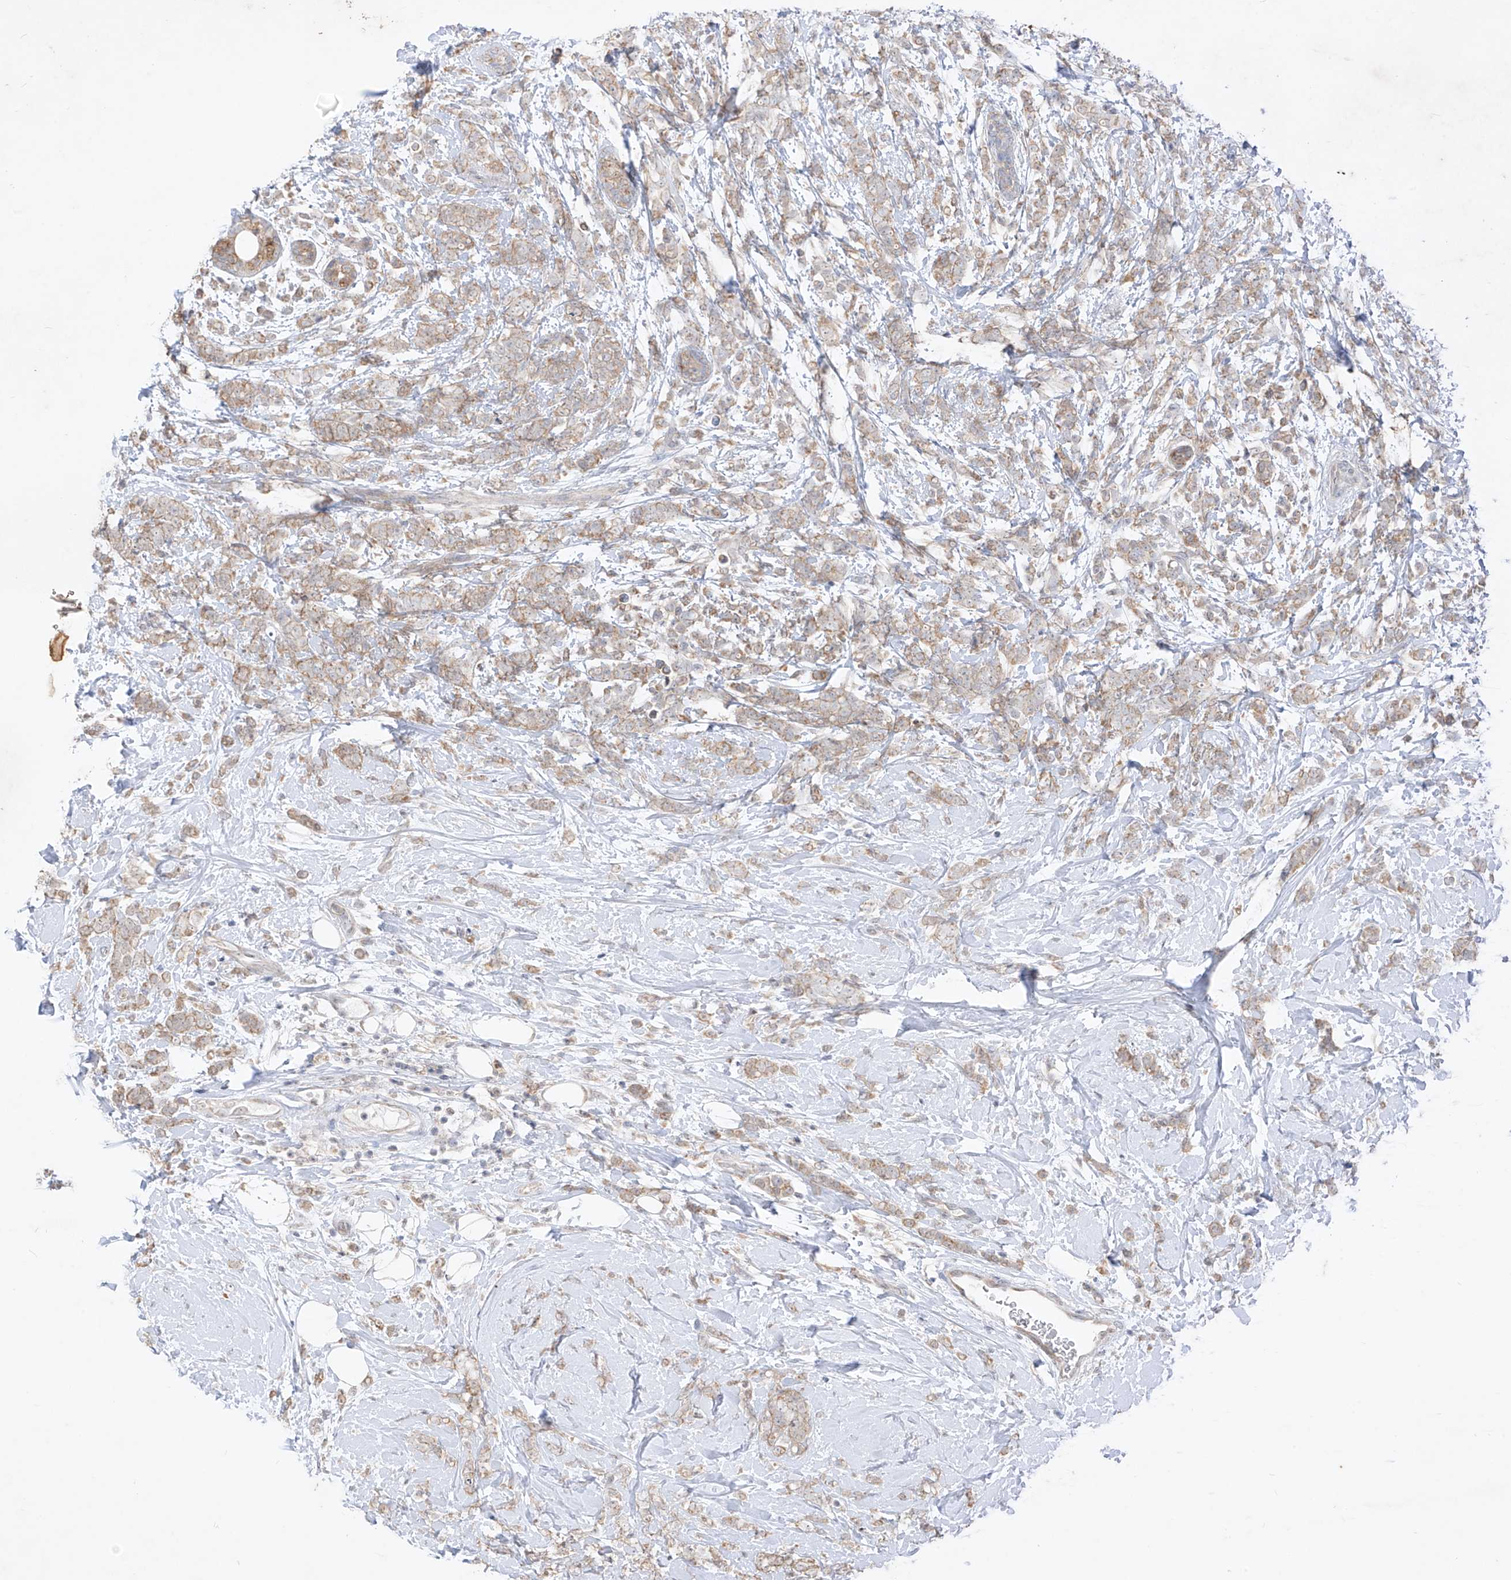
{"staining": {"intensity": "weak", "quantity": ">75%", "location": "cytoplasmic/membranous"}, "tissue": "breast cancer", "cell_type": "Tumor cells", "image_type": "cancer", "snomed": [{"axis": "morphology", "description": "Lobular carcinoma"}, {"axis": "topography", "description": "Breast"}], "caption": "The histopathology image displays a brown stain indicating the presence of a protein in the cytoplasmic/membranous of tumor cells in lobular carcinoma (breast).", "gene": "MTUS2", "patient": {"sex": "female", "age": 58}}